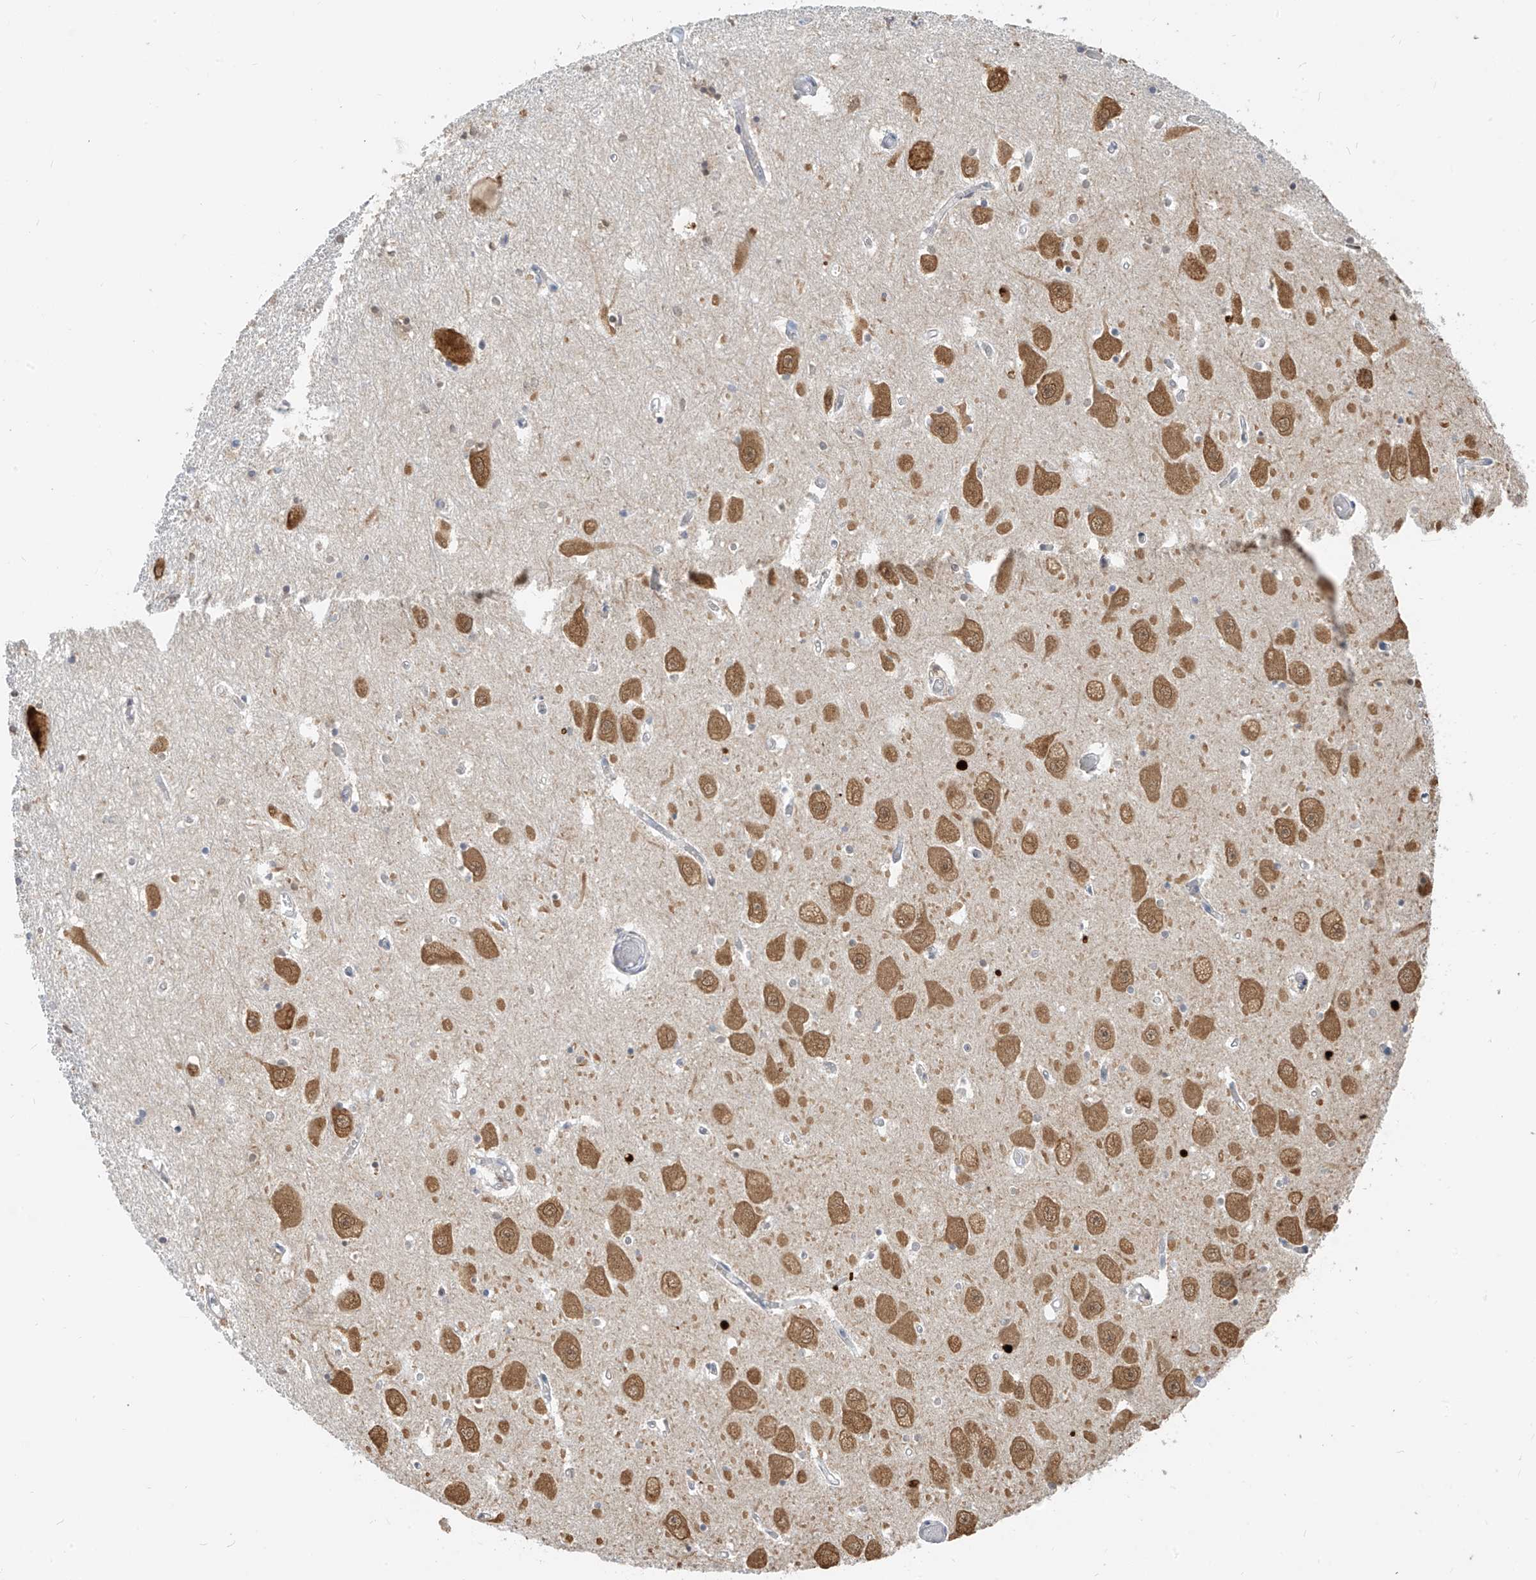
{"staining": {"intensity": "negative", "quantity": "none", "location": "none"}, "tissue": "hippocampus", "cell_type": "Glial cells", "image_type": "normal", "snomed": [{"axis": "morphology", "description": "Normal tissue, NOS"}, {"axis": "topography", "description": "Hippocampus"}], "caption": "High power microscopy micrograph of an immunohistochemistry histopathology image of benign hippocampus, revealing no significant positivity in glial cells.", "gene": "ZMYM2", "patient": {"sex": "male", "age": 70}}